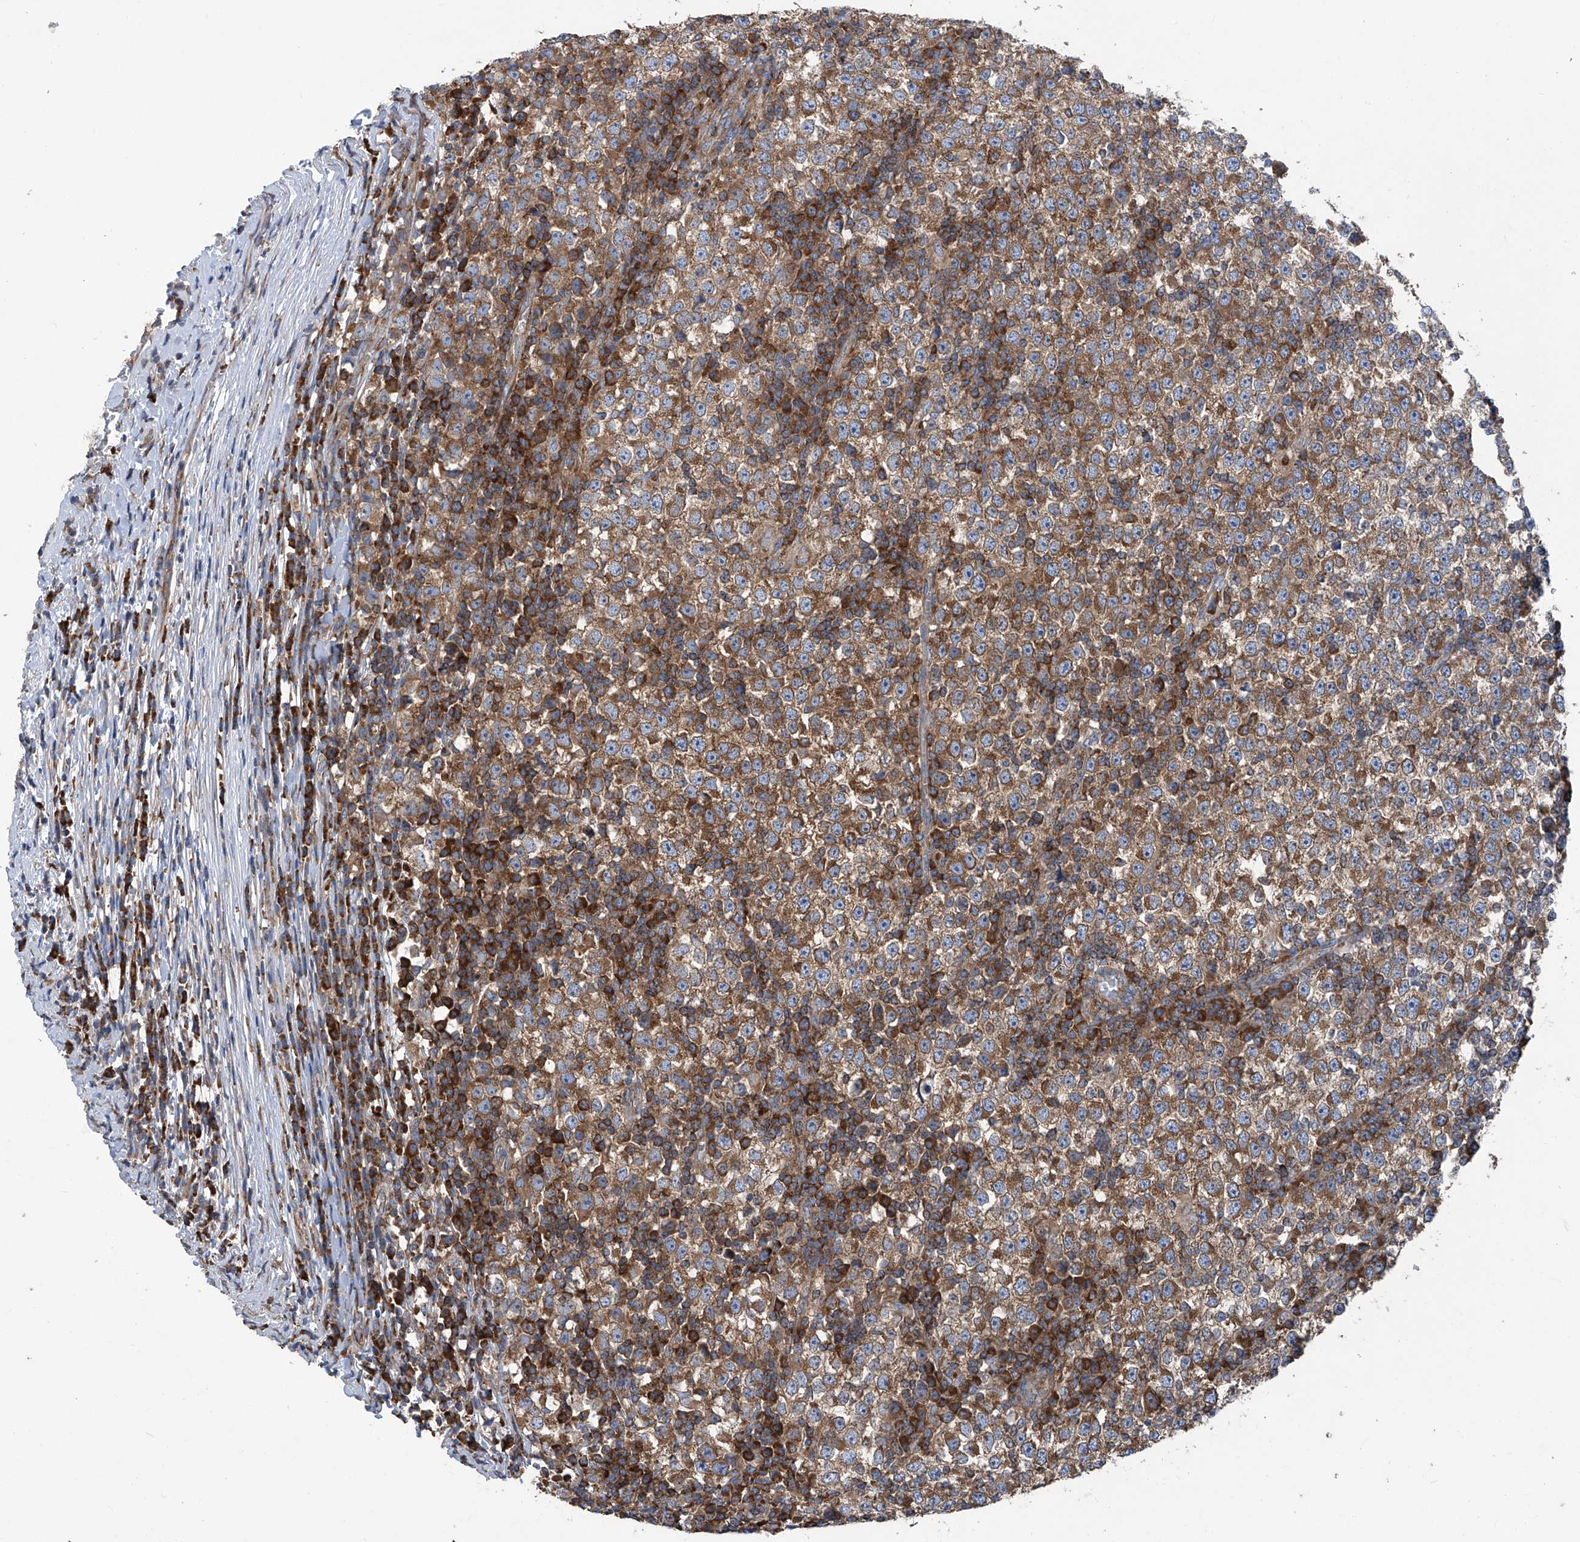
{"staining": {"intensity": "moderate", "quantity": ">75%", "location": "cytoplasmic/membranous"}, "tissue": "testis cancer", "cell_type": "Tumor cells", "image_type": "cancer", "snomed": [{"axis": "morphology", "description": "Seminoma, NOS"}, {"axis": "topography", "description": "Testis"}], "caption": "Testis seminoma stained for a protein shows moderate cytoplasmic/membranous positivity in tumor cells.", "gene": "SENP2", "patient": {"sex": "male", "age": 65}}